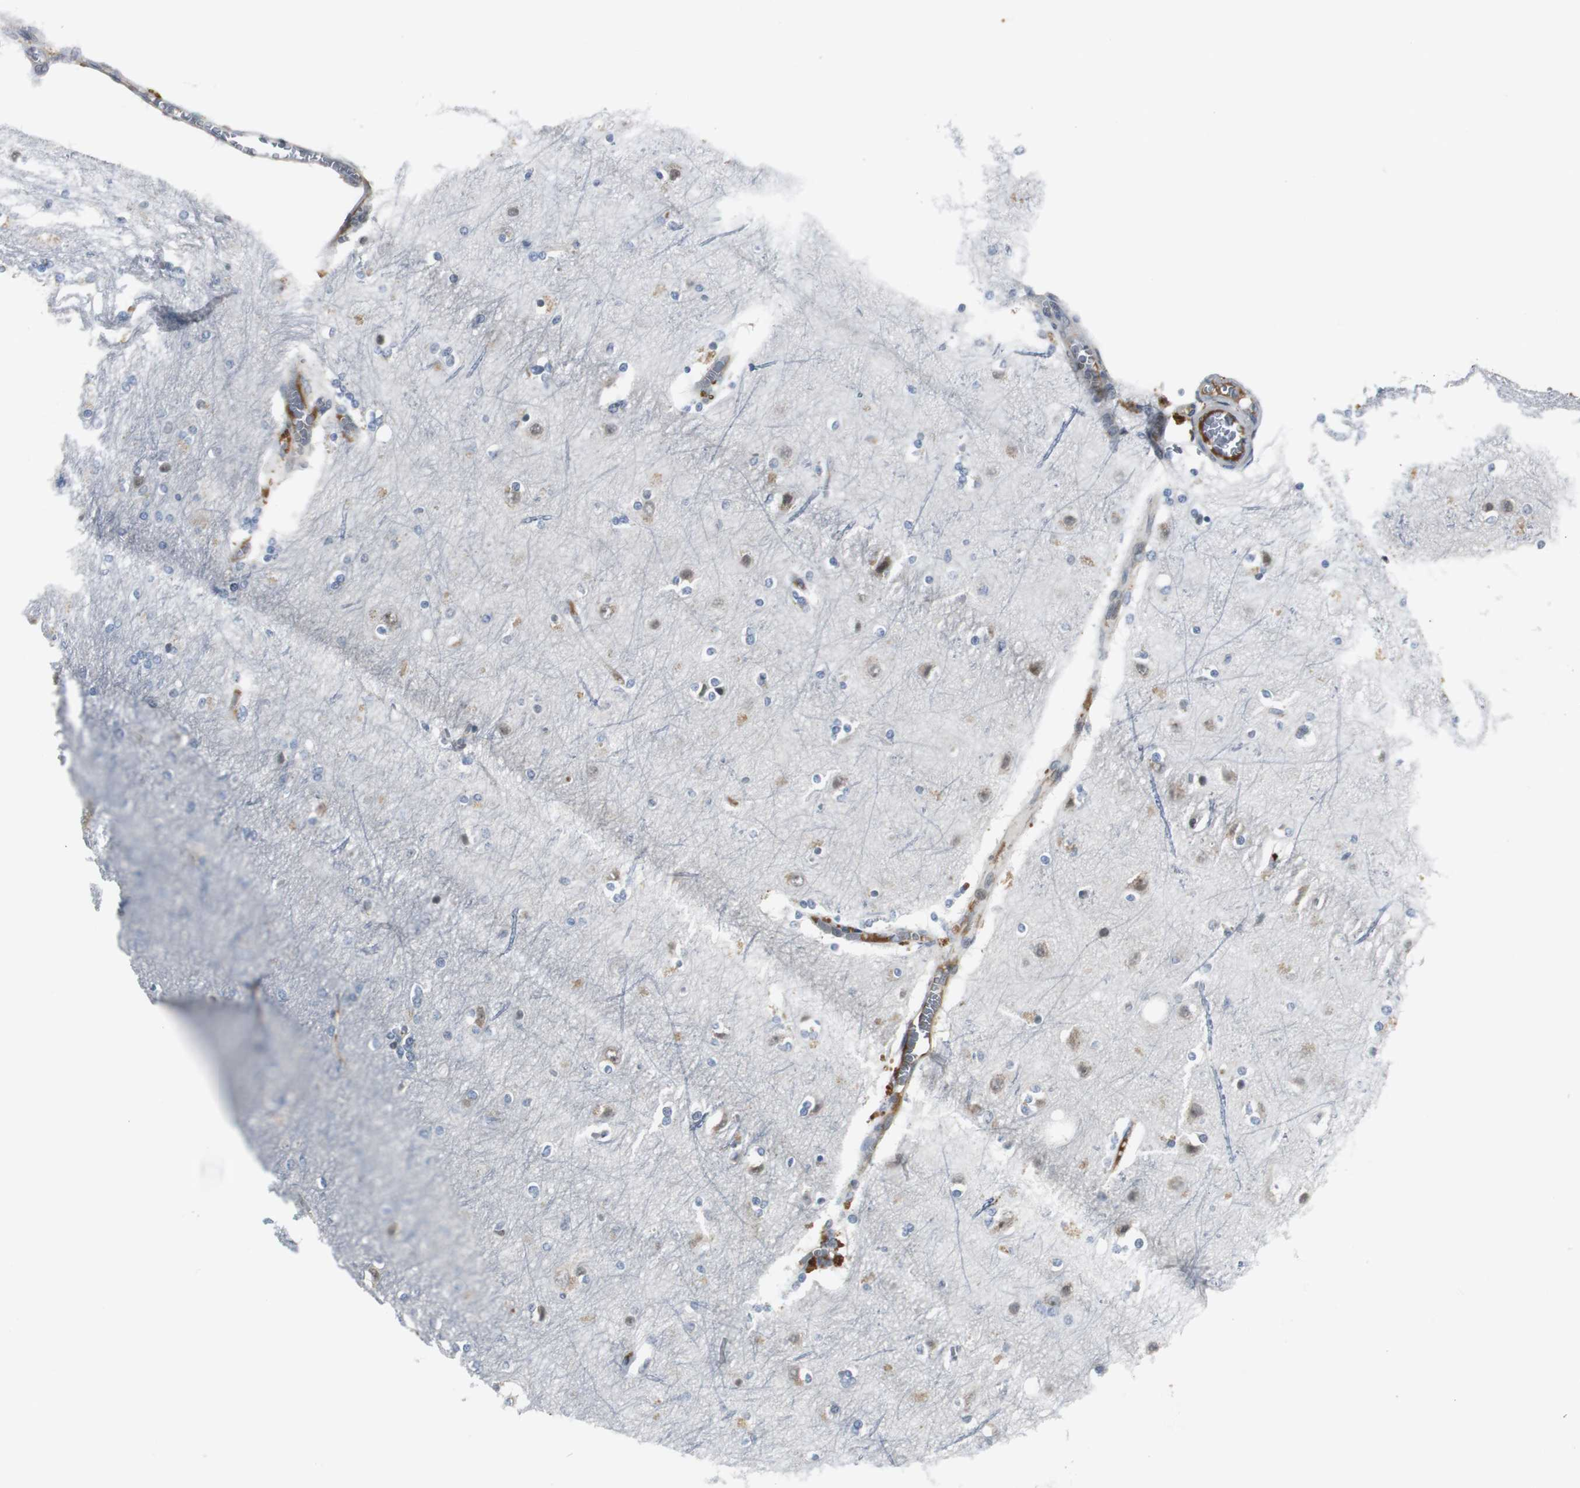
{"staining": {"intensity": "moderate", "quantity": "<25%", "location": "cytoplasmic/membranous"}, "tissue": "cerebral cortex", "cell_type": "Endothelial cells", "image_type": "normal", "snomed": [{"axis": "morphology", "description": "Normal tissue, NOS"}, {"axis": "topography", "description": "Cerebral cortex"}], "caption": "Brown immunohistochemical staining in normal human cerebral cortex demonstrates moderate cytoplasmic/membranous staining in approximately <25% of endothelial cells.", "gene": "FHL2", "patient": {"sex": "female", "age": 54}}